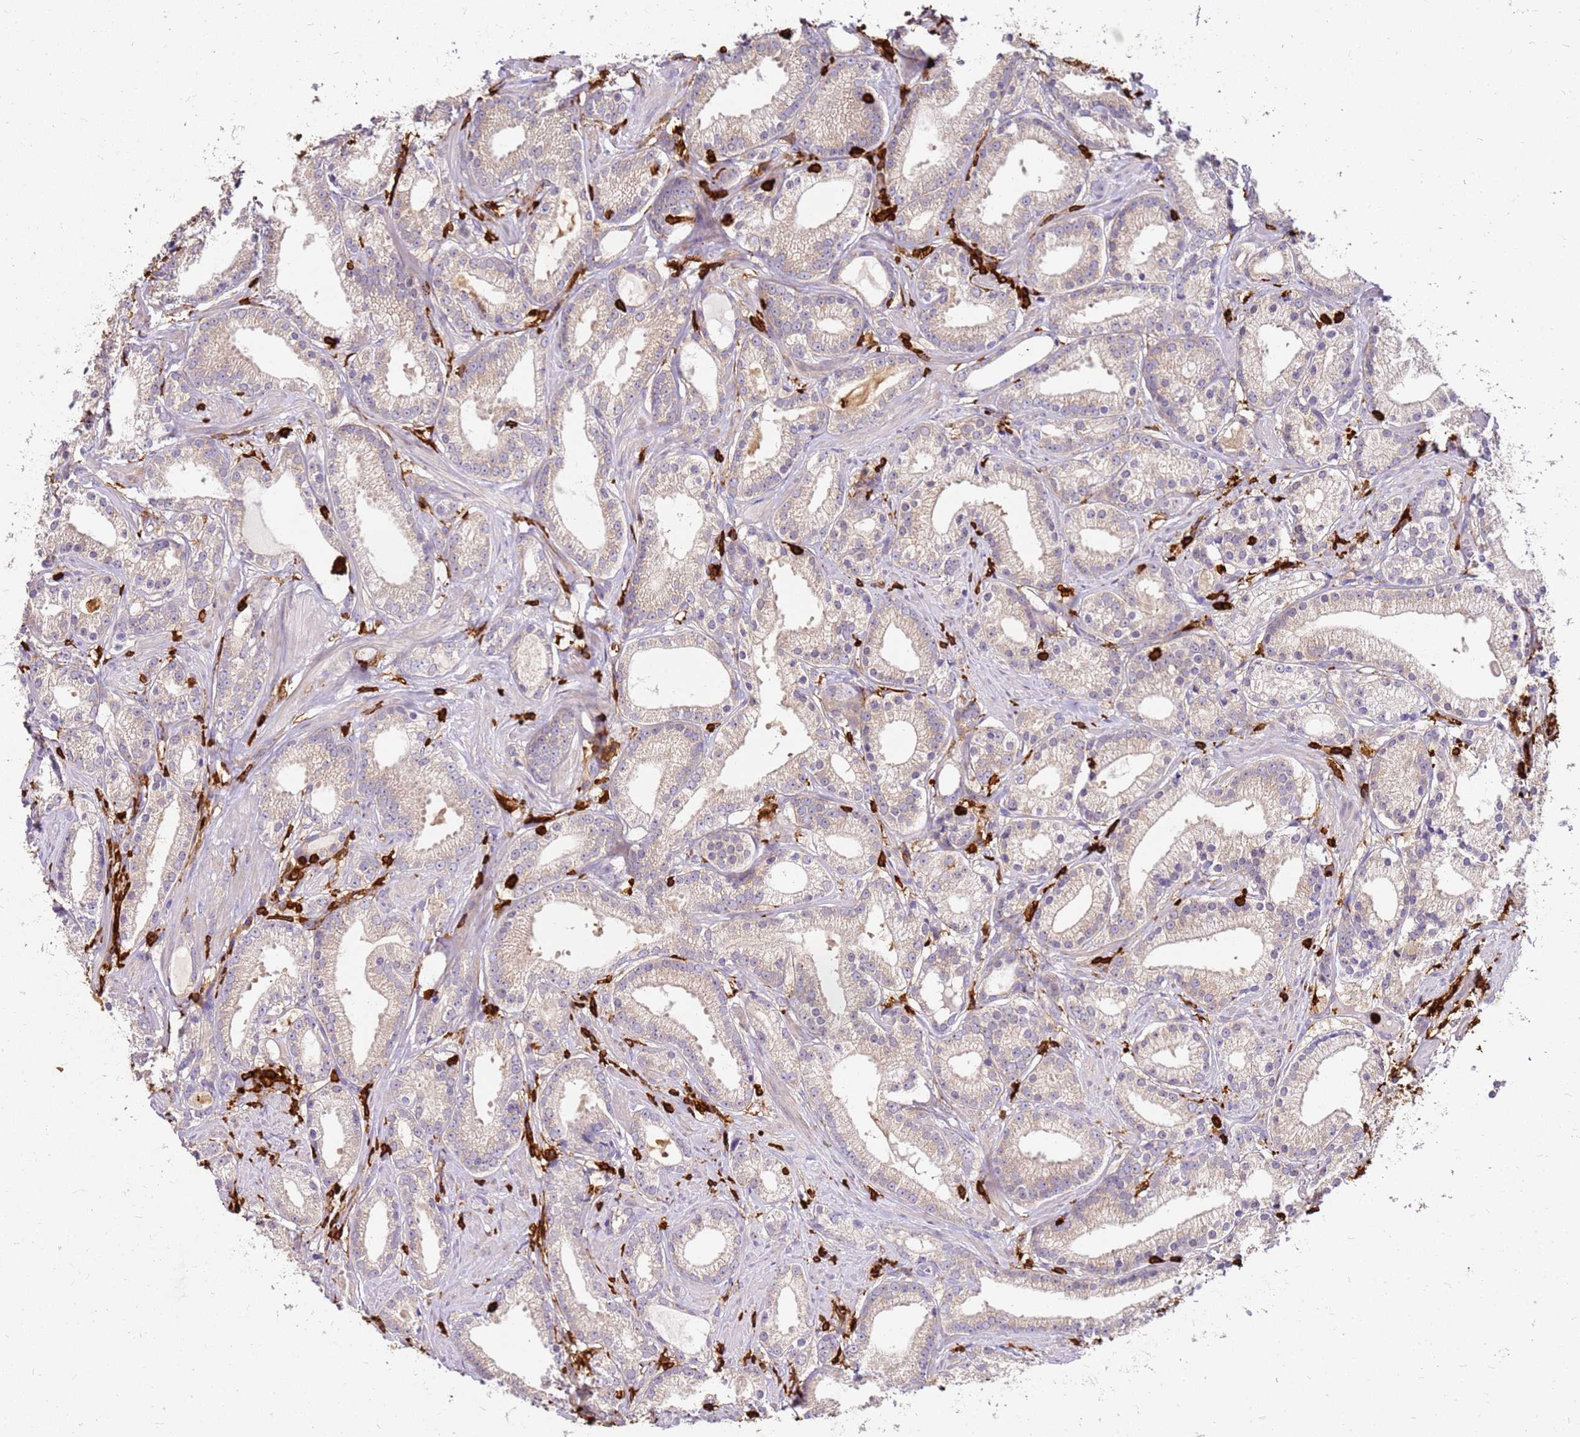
{"staining": {"intensity": "weak", "quantity": ">75%", "location": "cytoplasmic/membranous"}, "tissue": "prostate cancer", "cell_type": "Tumor cells", "image_type": "cancer", "snomed": [{"axis": "morphology", "description": "Adenocarcinoma, Low grade"}, {"axis": "topography", "description": "Prostate"}], "caption": "DAB (3,3'-diaminobenzidine) immunohistochemical staining of prostate low-grade adenocarcinoma displays weak cytoplasmic/membranous protein expression in approximately >75% of tumor cells.", "gene": "CORO1A", "patient": {"sex": "male", "age": 57}}